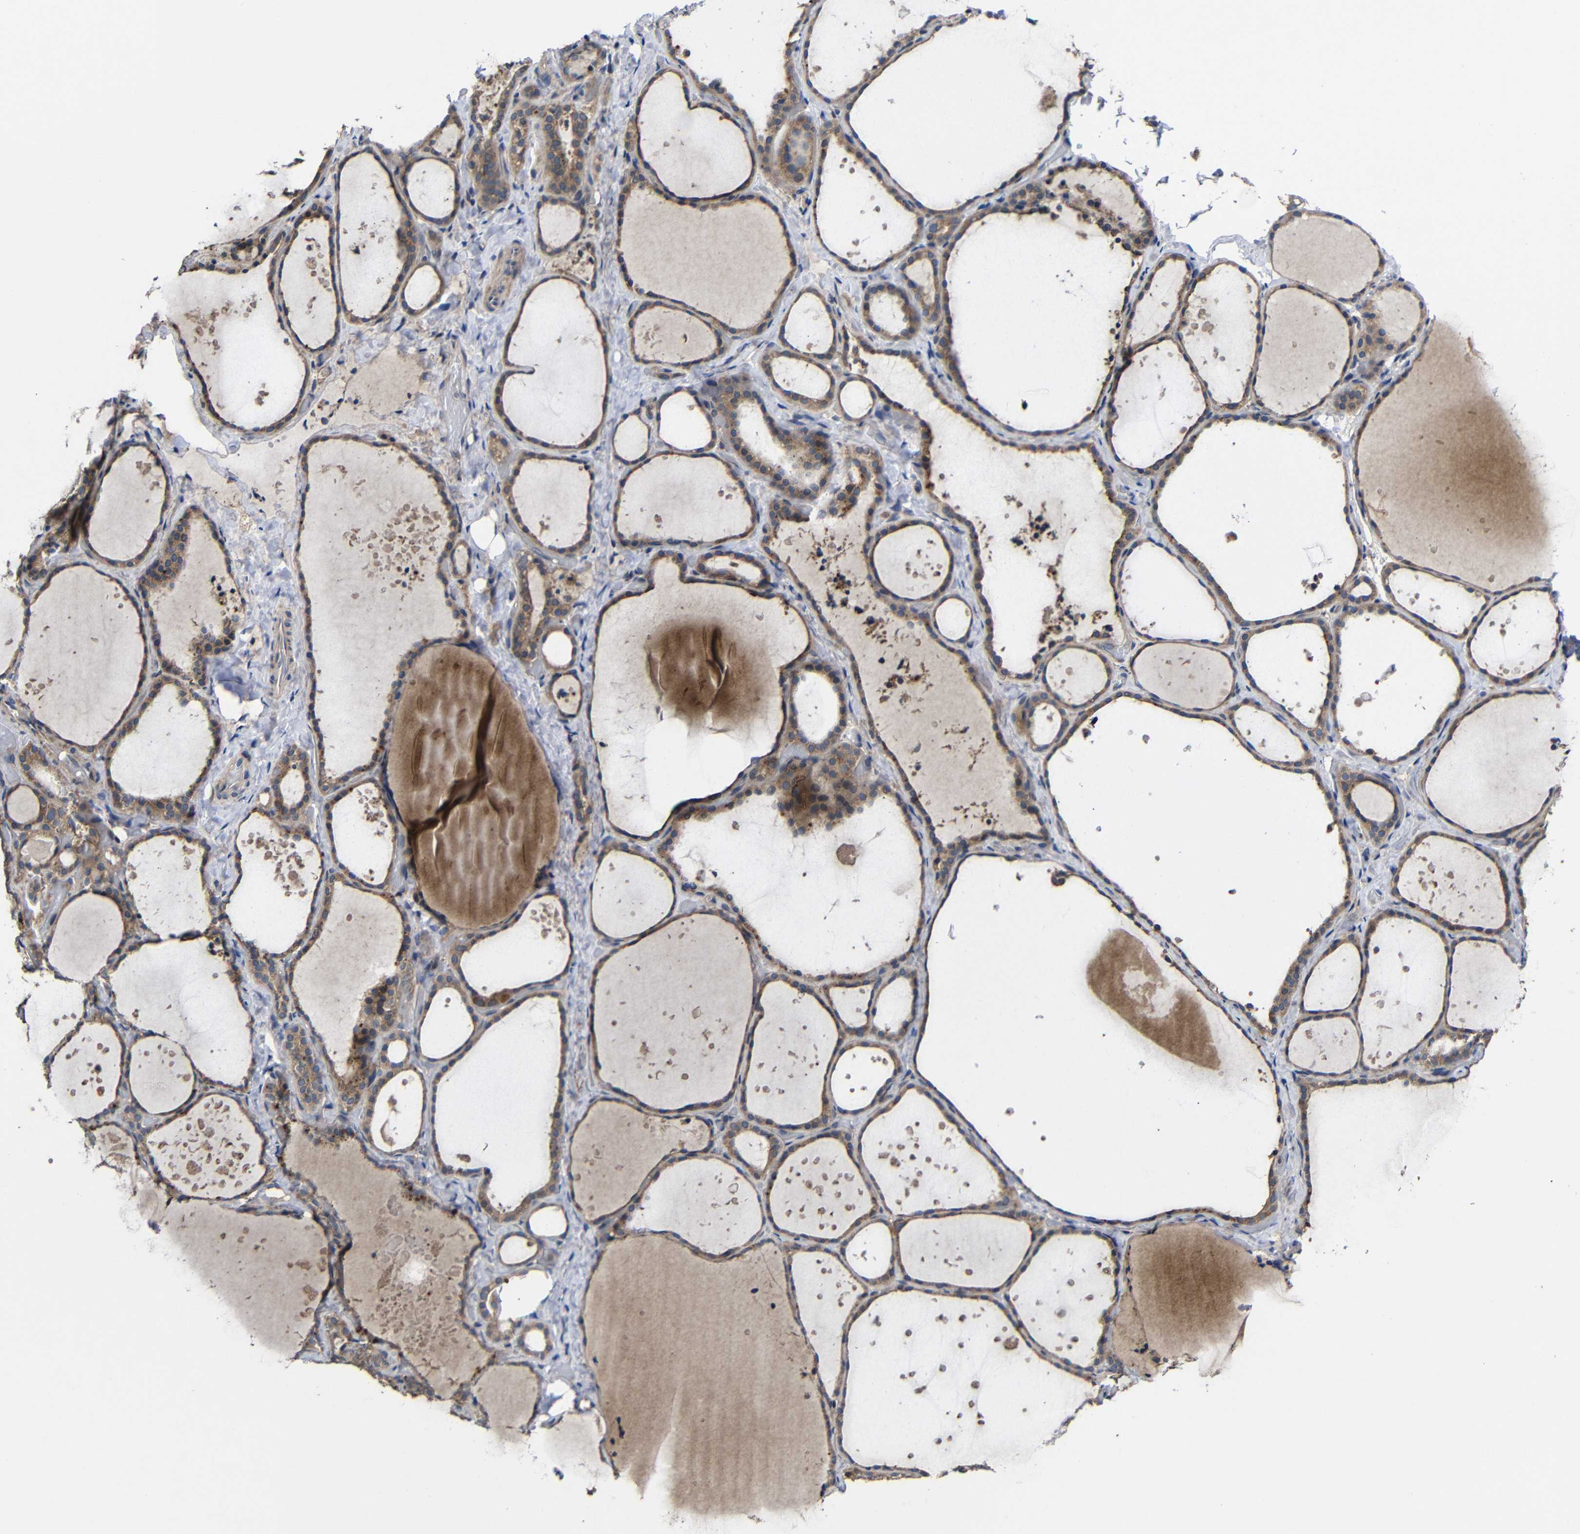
{"staining": {"intensity": "moderate", "quantity": ">75%", "location": "cytoplasmic/membranous"}, "tissue": "thyroid gland", "cell_type": "Glandular cells", "image_type": "normal", "snomed": [{"axis": "morphology", "description": "Normal tissue, NOS"}, {"axis": "topography", "description": "Thyroid gland"}], "caption": "A brown stain highlights moderate cytoplasmic/membranous staining of a protein in glandular cells of normal thyroid gland. The staining was performed using DAB to visualize the protein expression in brown, while the nuclei were stained in blue with hematoxylin (Magnification: 20x).", "gene": "LPAR5", "patient": {"sex": "female", "age": 44}}